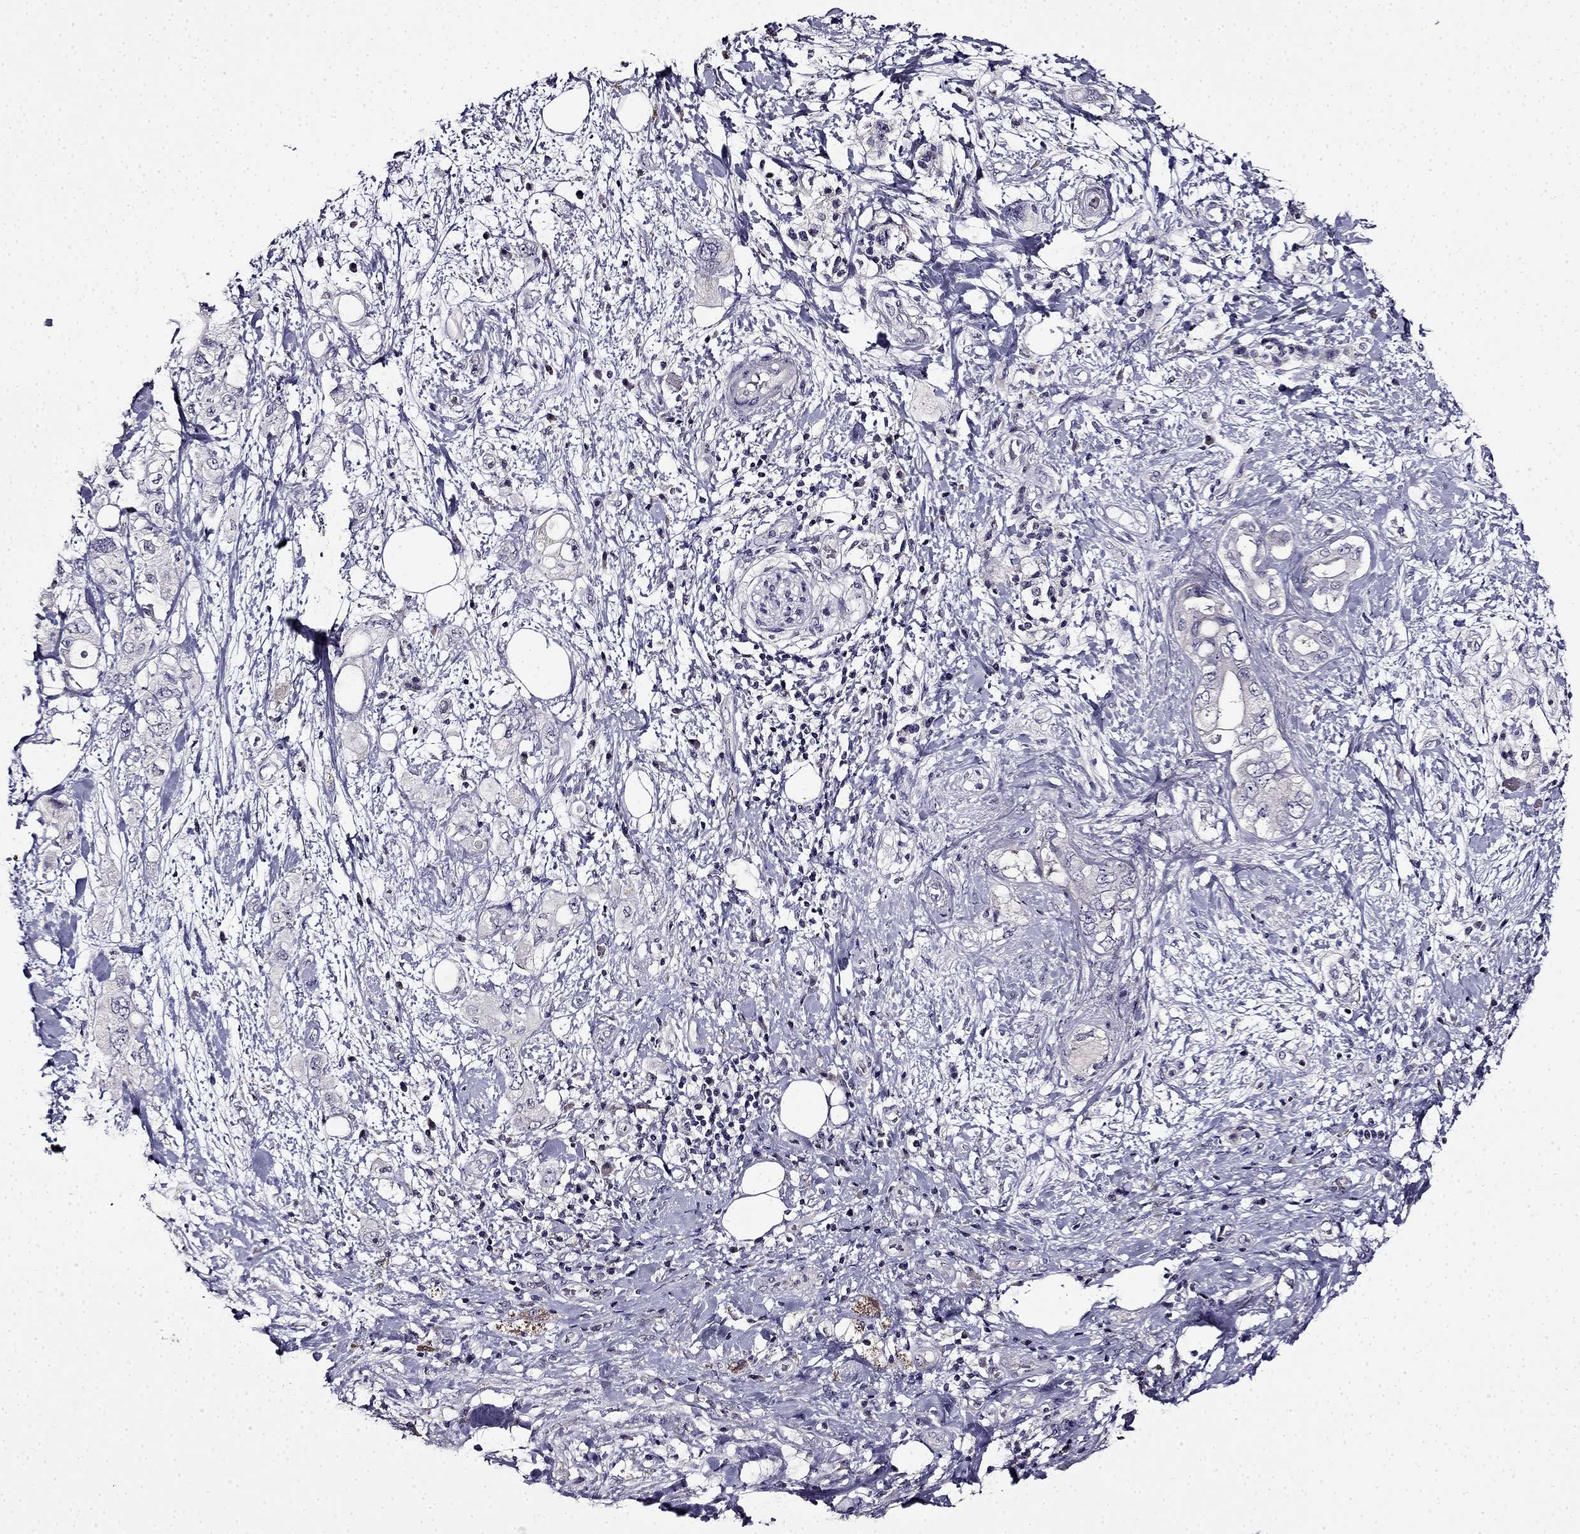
{"staining": {"intensity": "negative", "quantity": "none", "location": "none"}, "tissue": "pancreatic cancer", "cell_type": "Tumor cells", "image_type": "cancer", "snomed": [{"axis": "morphology", "description": "Adenocarcinoma, NOS"}, {"axis": "topography", "description": "Pancreas"}], "caption": "This is an IHC image of adenocarcinoma (pancreatic). There is no positivity in tumor cells.", "gene": "TMEM266", "patient": {"sex": "female", "age": 56}}